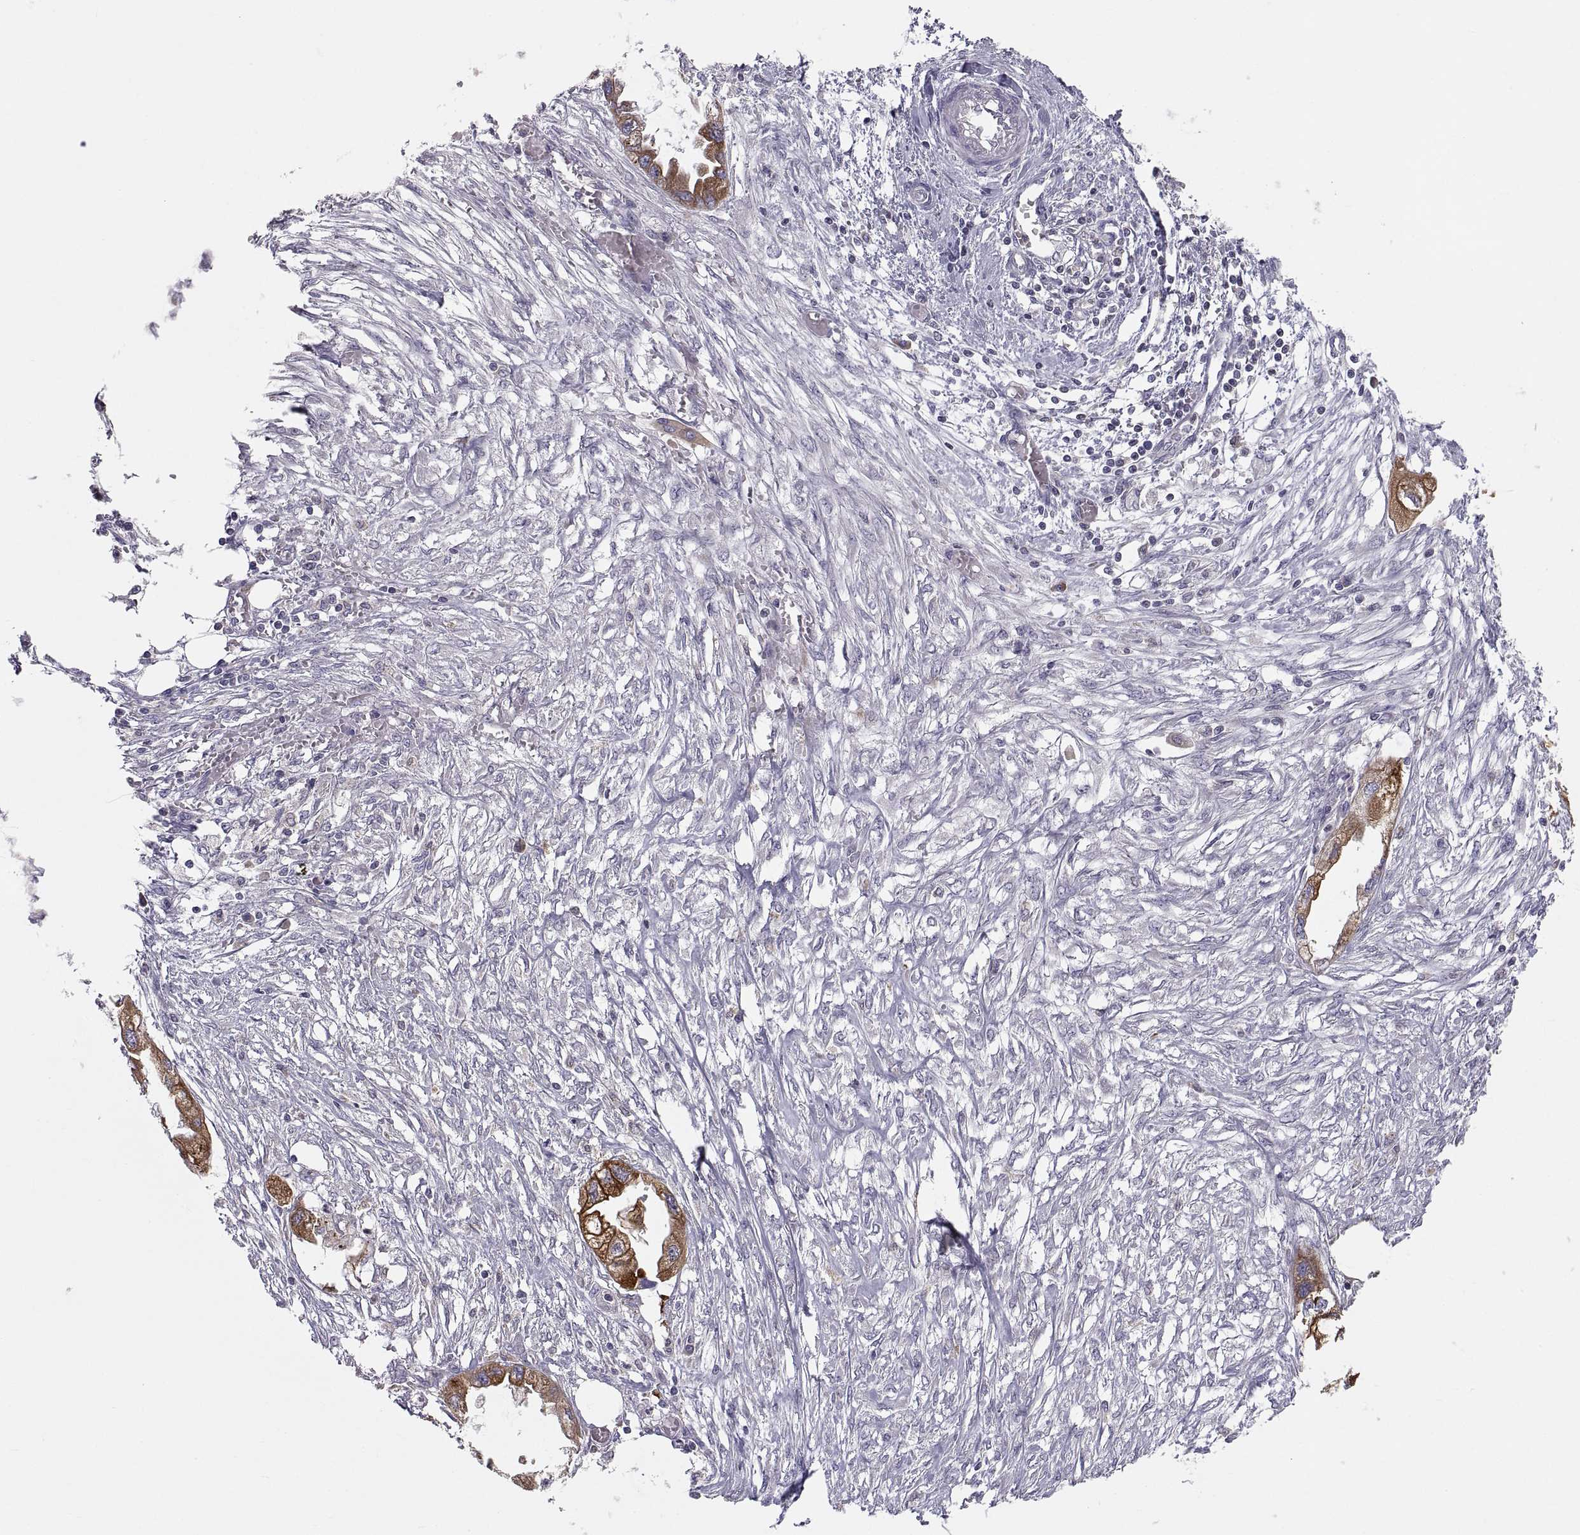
{"staining": {"intensity": "strong", "quantity": "<25%", "location": "nuclear"}, "tissue": "endometrial cancer", "cell_type": "Tumor cells", "image_type": "cancer", "snomed": [{"axis": "morphology", "description": "Adenocarcinoma, NOS"}, {"axis": "morphology", "description": "Adenocarcinoma, metastatic, NOS"}, {"axis": "topography", "description": "Adipose tissue"}, {"axis": "topography", "description": "Endometrium"}], "caption": "Protein staining by immunohistochemistry shows strong nuclear expression in approximately <25% of tumor cells in metastatic adenocarcinoma (endometrial). (DAB (3,3'-diaminobenzidine) IHC, brown staining for protein, blue staining for nuclei).", "gene": "ERO1A", "patient": {"sex": "female", "age": 67}}